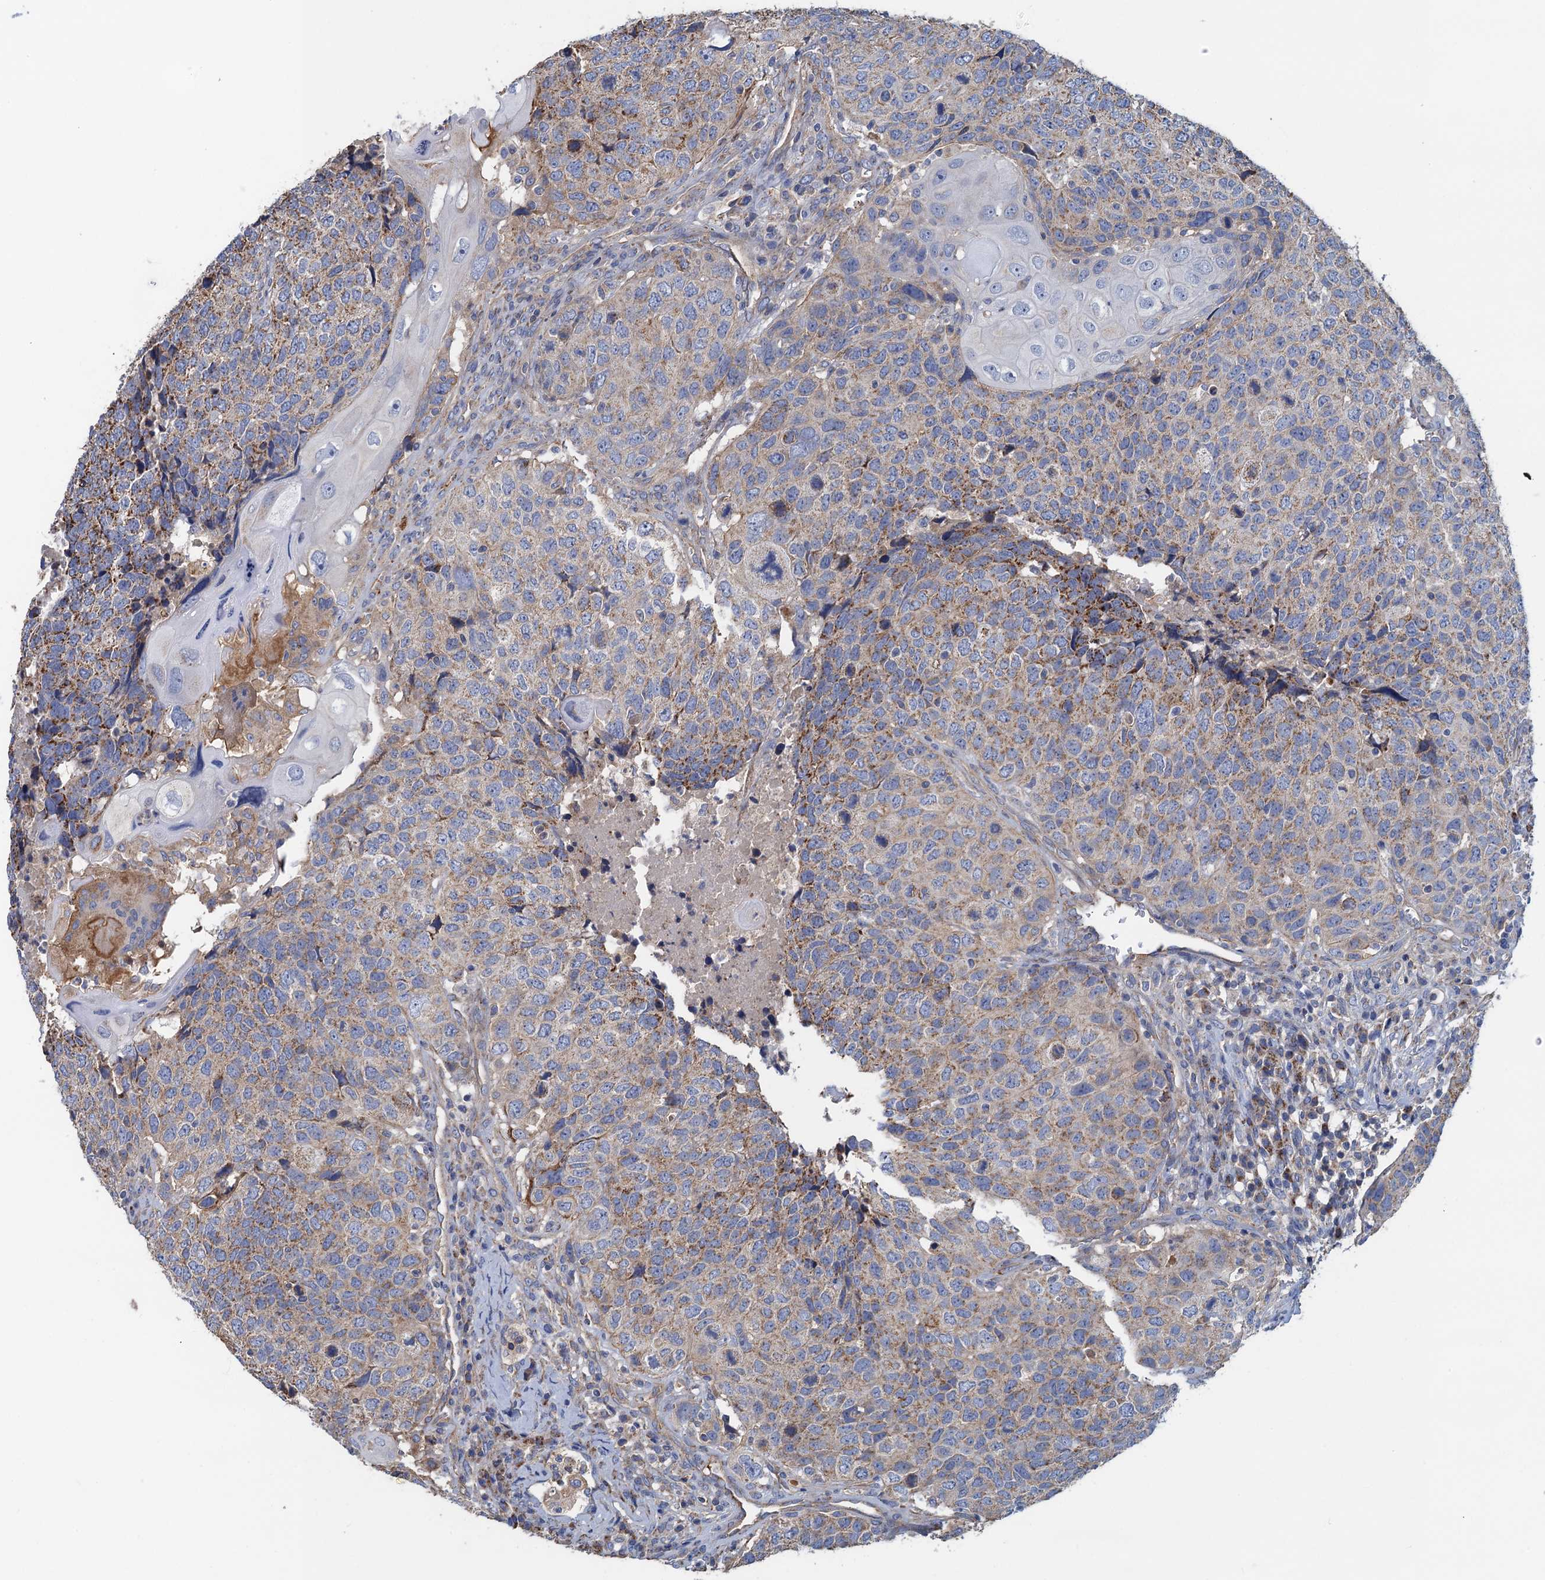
{"staining": {"intensity": "moderate", "quantity": "25%-75%", "location": "cytoplasmic/membranous"}, "tissue": "head and neck cancer", "cell_type": "Tumor cells", "image_type": "cancer", "snomed": [{"axis": "morphology", "description": "Squamous cell carcinoma, NOS"}, {"axis": "topography", "description": "Head-Neck"}], "caption": "Protein staining of head and neck squamous cell carcinoma tissue reveals moderate cytoplasmic/membranous positivity in approximately 25%-75% of tumor cells.", "gene": "GCSH", "patient": {"sex": "male", "age": 66}}